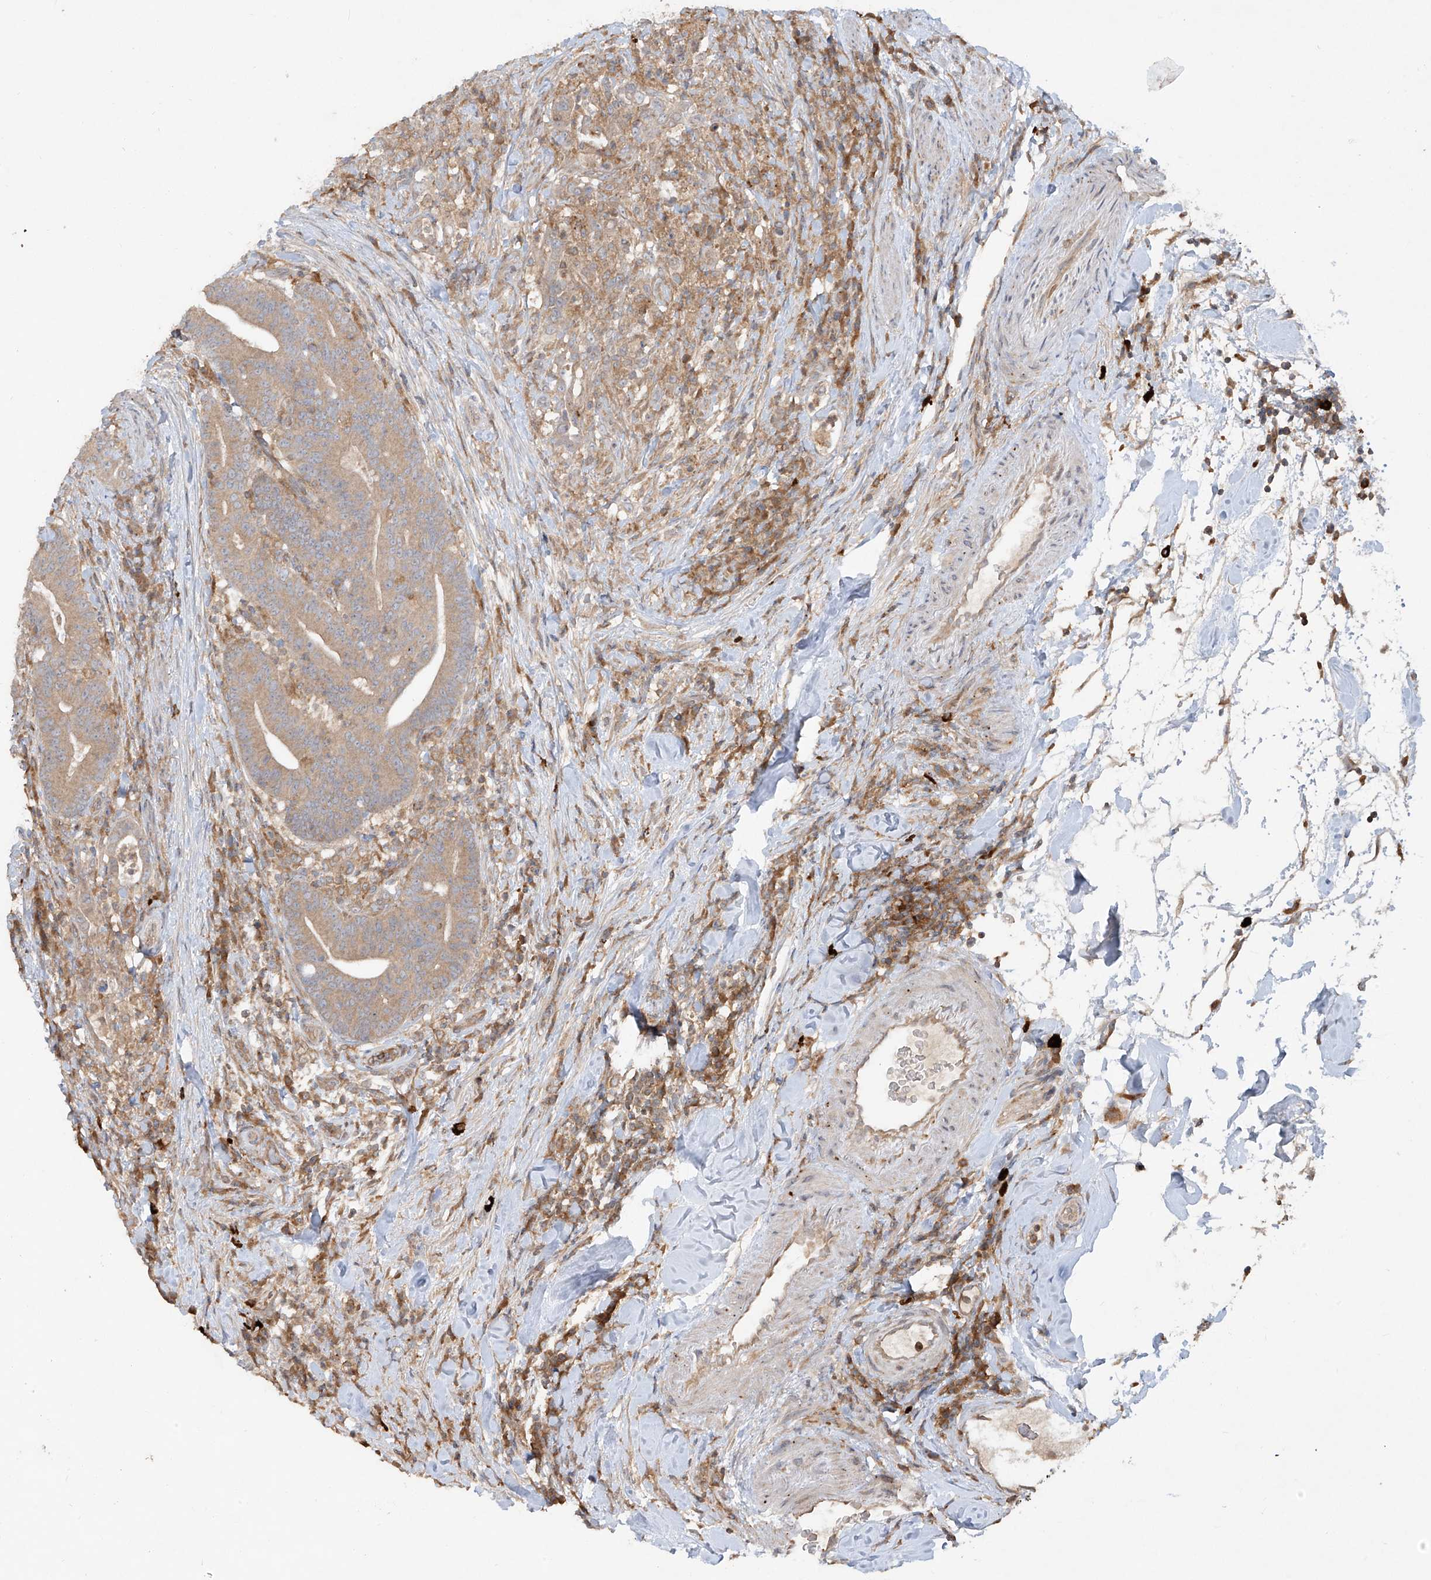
{"staining": {"intensity": "moderate", "quantity": ">75%", "location": "cytoplasmic/membranous"}, "tissue": "colorectal cancer", "cell_type": "Tumor cells", "image_type": "cancer", "snomed": [{"axis": "morphology", "description": "Adenocarcinoma, NOS"}, {"axis": "topography", "description": "Colon"}], "caption": "Adenocarcinoma (colorectal) stained with a brown dye shows moderate cytoplasmic/membranous positive positivity in approximately >75% of tumor cells.", "gene": "LDAH", "patient": {"sex": "female", "age": 66}}